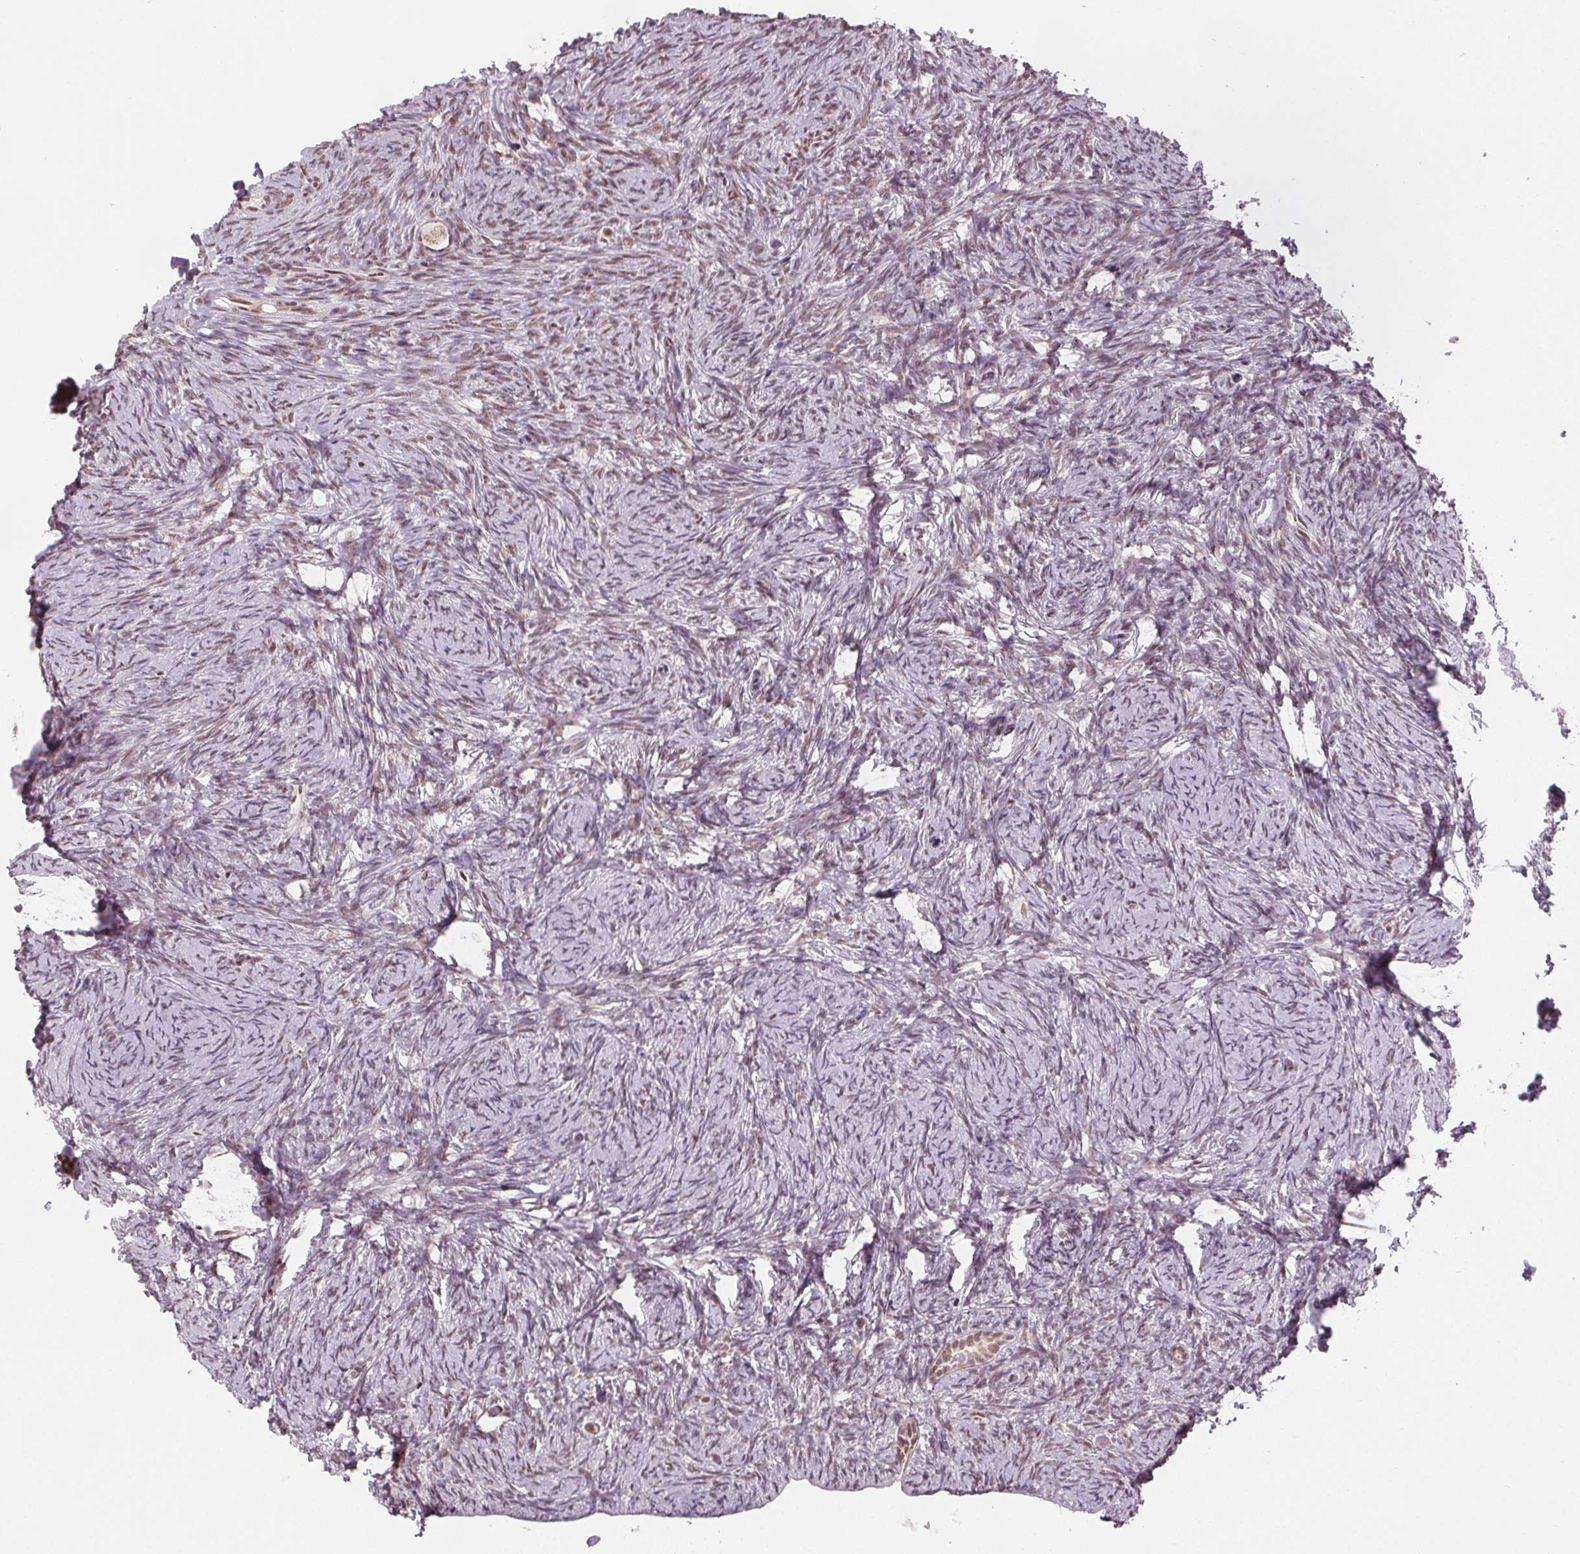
{"staining": {"intensity": "weak", "quantity": "<25%", "location": "cytoplasmic/membranous"}, "tissue": "ovary", "cell_type": "Follicle cells", "image_type": "normal", "snomed": [{"axis": "morphology", "description": "Normal tissue, NOS"}, {"axis": "topography", "description": "Ovary"}], "caption": "Follicle cells show no significant protein expression in unremarkable ovary. (DAB (3,3'-diaminobenzidine) immunohistochemistry (IHC) visualized using brightfield microscopy, high magnification).", "gene": "DPM2", "patient": {"sex": "female", "age": 34}}